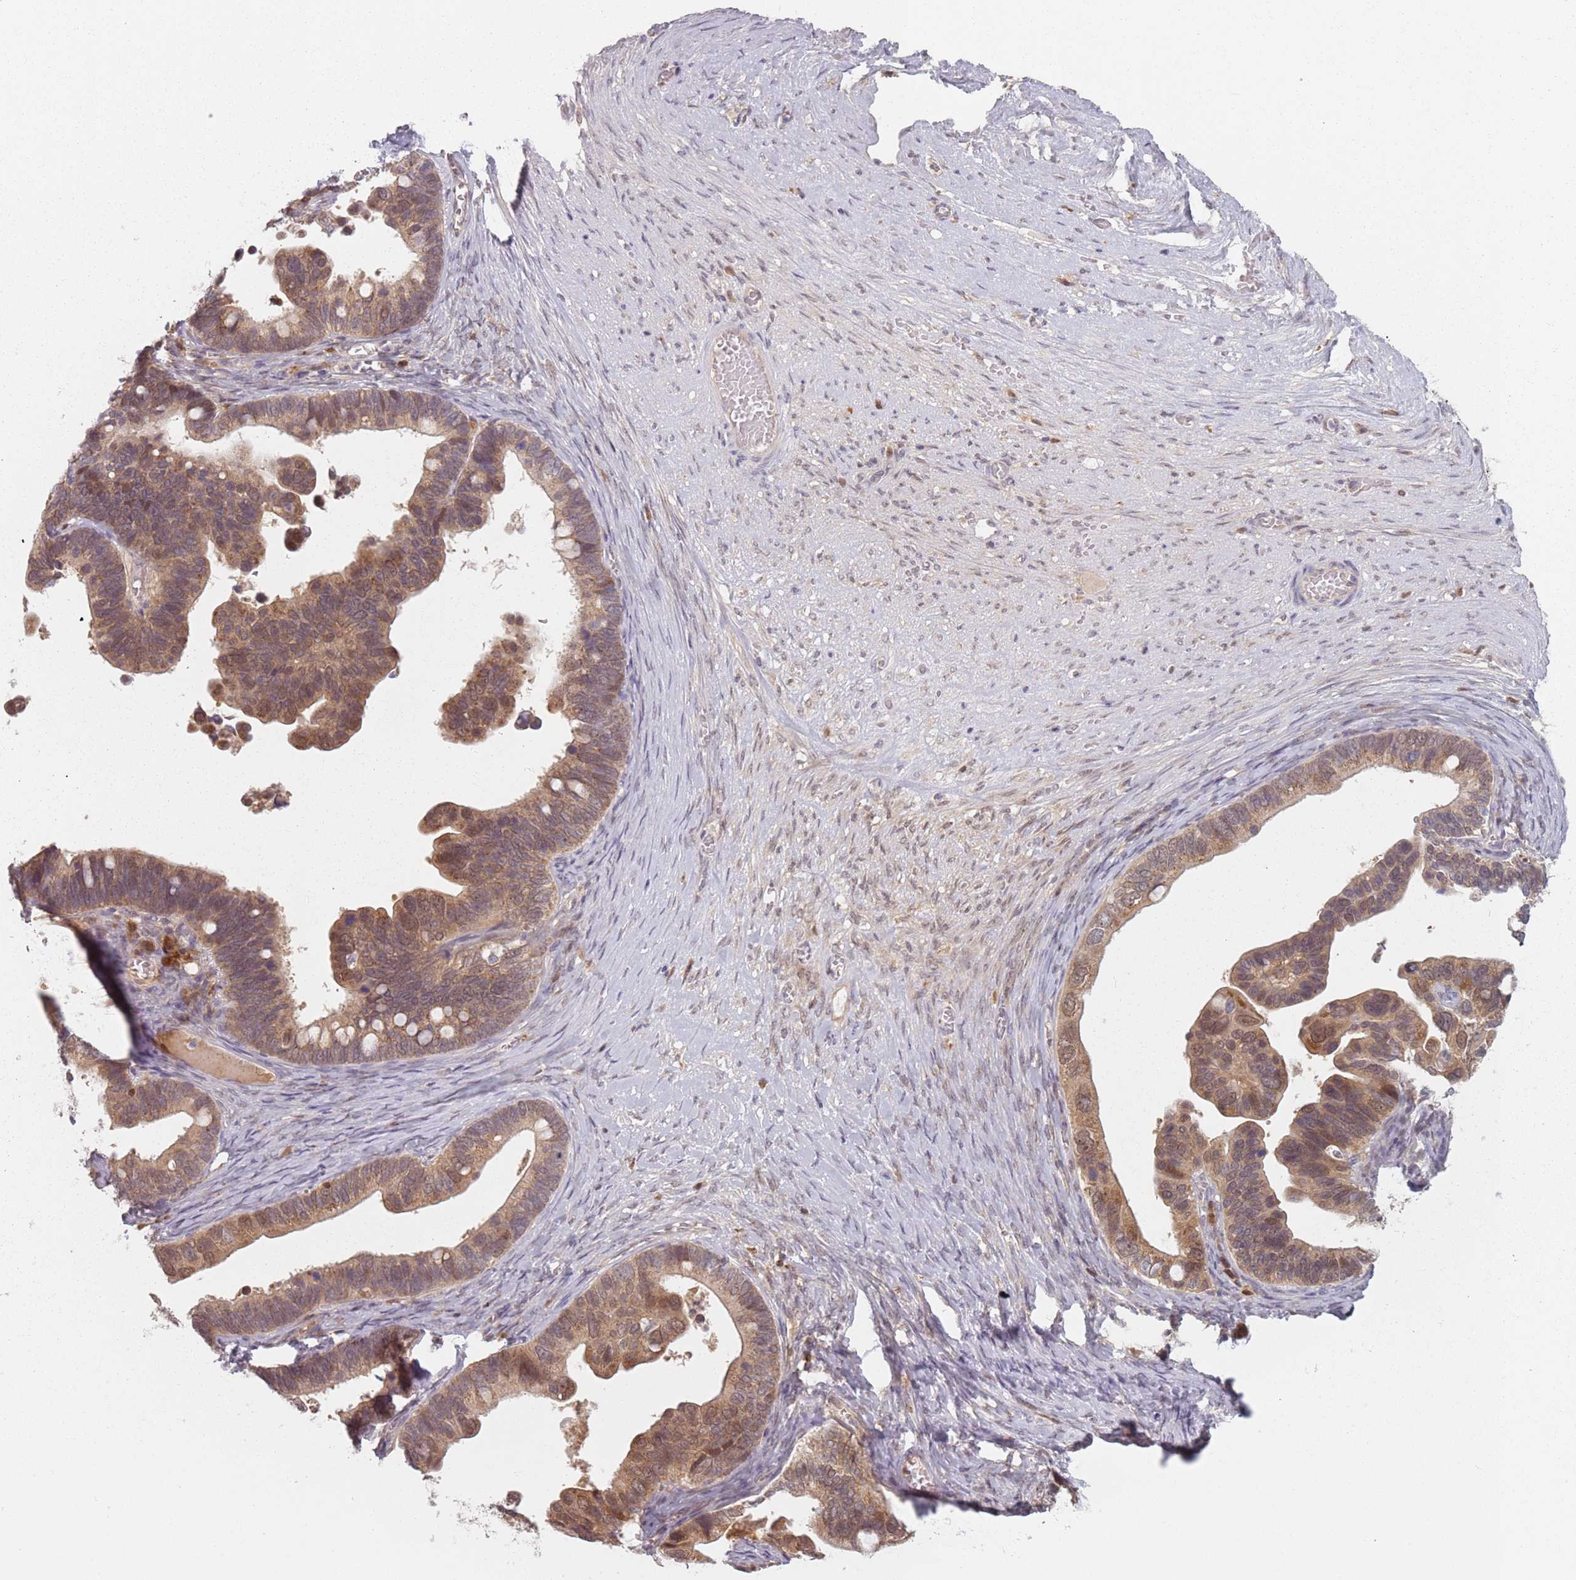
{"staining": {"intensity": "moderate", "quantity": ">75%", "location": "cytoplasmic/membranous,nuclear"}, "tissue": "ovarian cancer", "cell_type": "Tumor cells", "image_type": "cancer", "snomed": [{"axis": "morphology", "description": "Cystadenocarcinoma, serous, NOS"}, {"axis": "topography", "description": "Ovary"}], "caption": "A high-resolution image shows immunohistochemistry (IHC) staining of ovarian serous cystadenocarcinoma, which shows moderate cytoplasmic/membranous and nuclear staining in approximately >75% of tumor cells. The protein of interest is stained brown, and the nuclei are stained in blue (DAB (3,3'-diaminobenzidine) IHC with brightfield microscopy, high magnification).", "gene": "NAXE", "patient": {"sex": "female", "age": 56}}